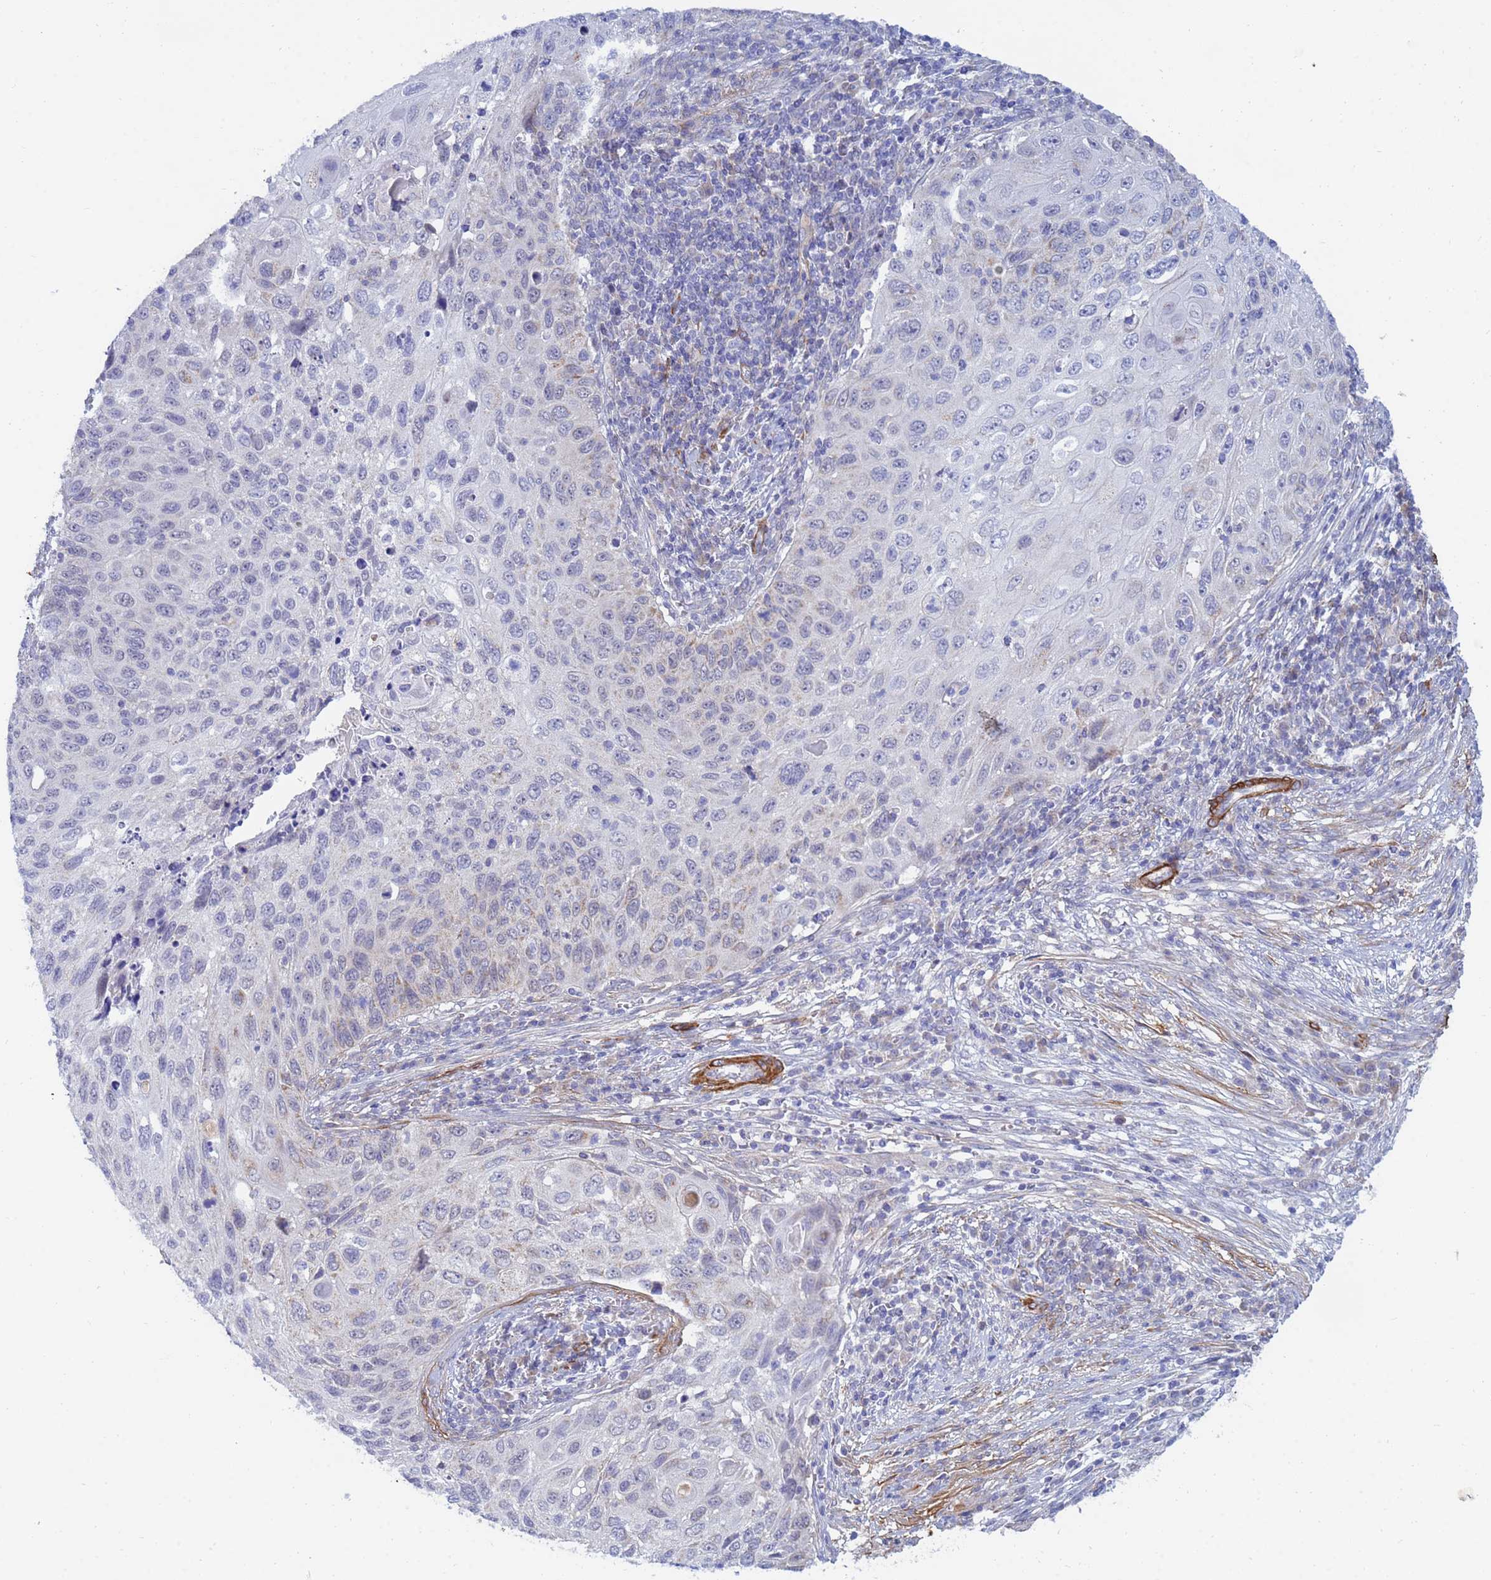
{"staining": {"intensity": "weak", "quantity": "25%-75%", "location": "cytoplasmic/membranous"}, "tissue": "cervical cancer", "cell_type": "Tumor cells", "image_type": "cancer", "snomed": [{"axis": "morphology", "description": "Squamous cell carcinoma, NOS"}, {"axis": "topography", "description": "Cervix"}], "caption": "Cervical cancer (squamous cell carcinoma) was stained to show a protein in brown. There is low levels of weak cytoplasmic/membranous positivity in about 25%-75% of tumor cells.", "gene": "SDR39U1", "patient": {"sex": "female", "age": 70}}